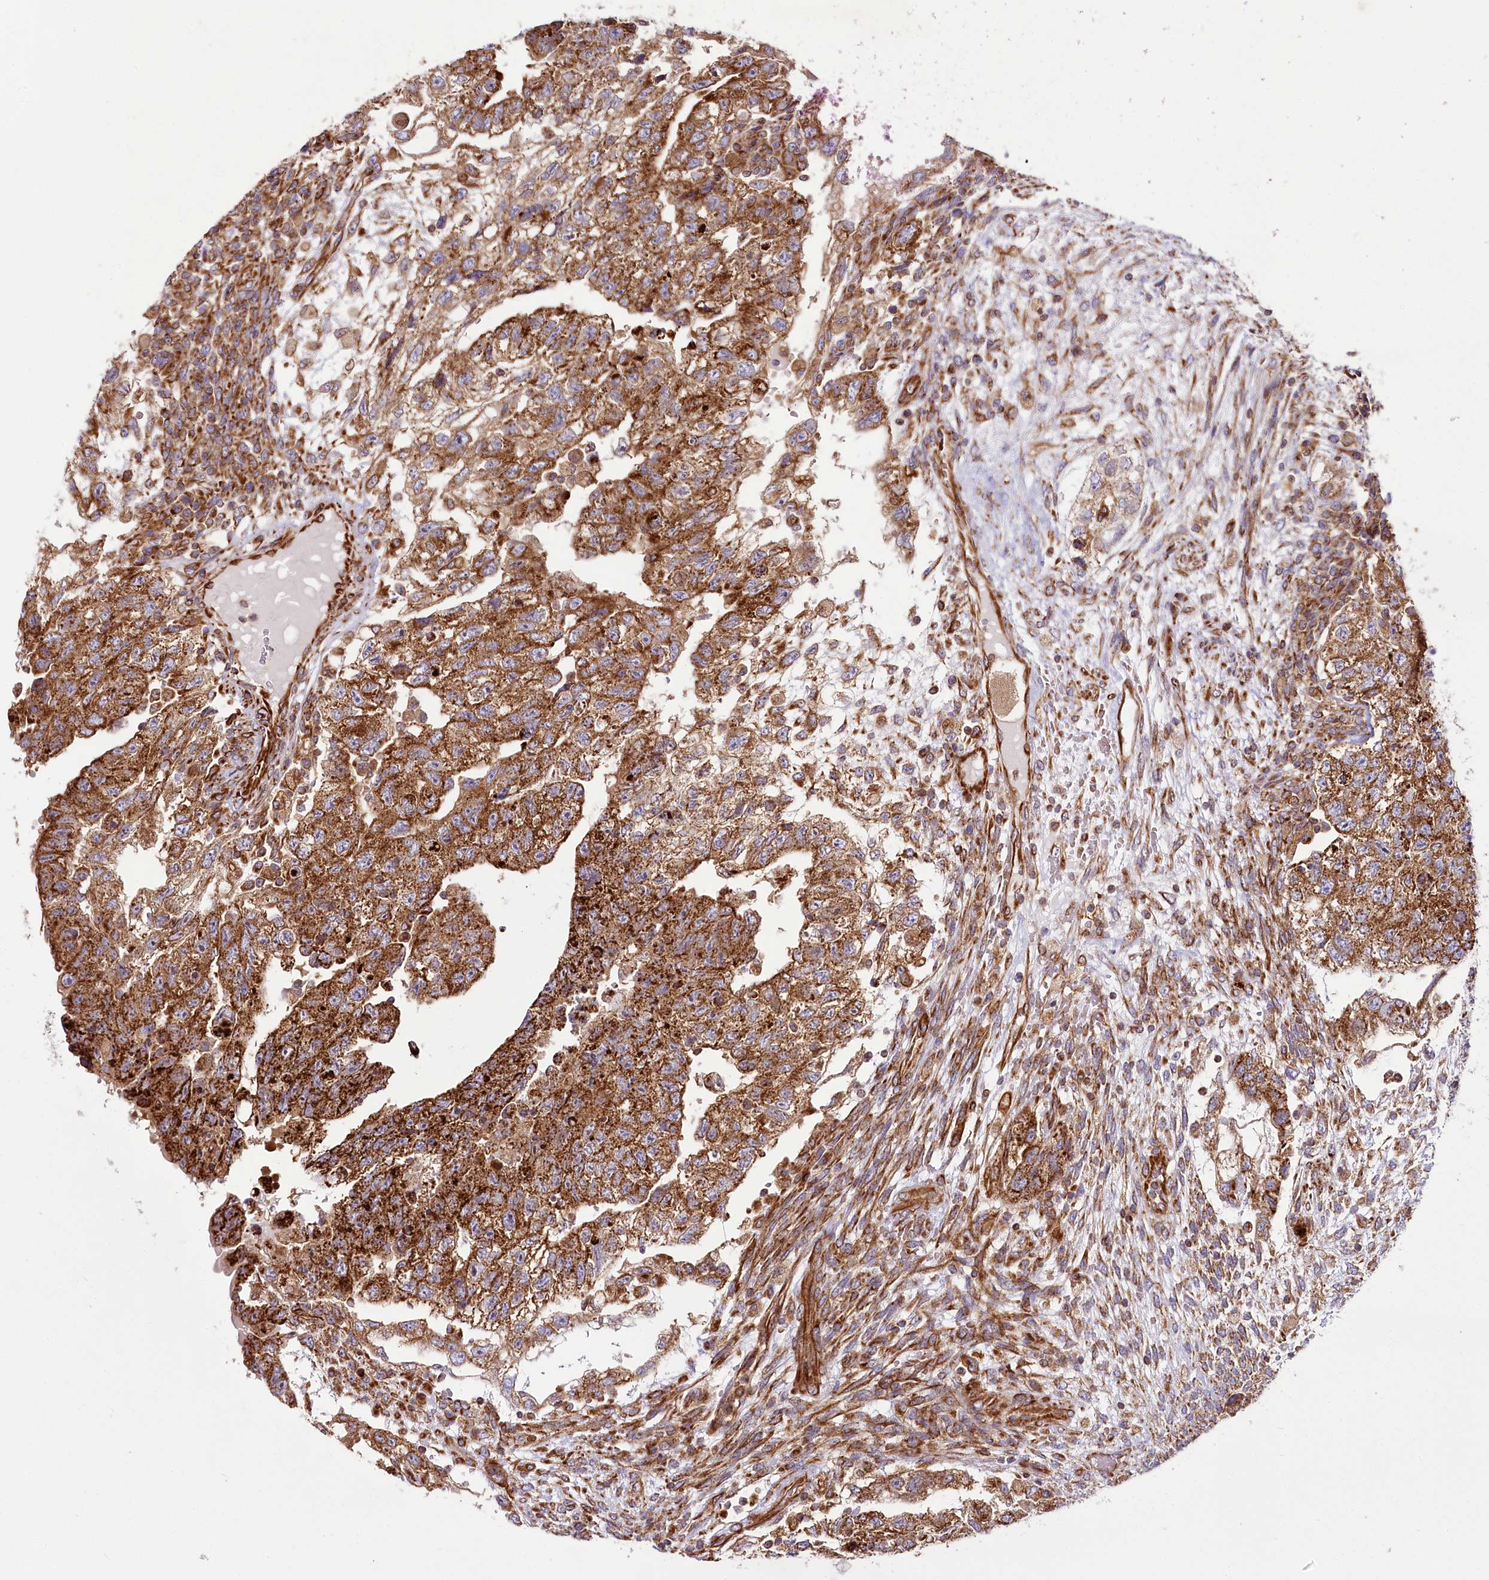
{"staining": {"intensity": "strong", "quantity": ">75%", "location": "cytoplasmic/membranous"}, "tissue": "testis cancer", "cell_type": "Tumor cells", "image_type": "cancer", "snomed": [{"axis": "morphology", "description": "Carcinoma, Embryonal, NOS"}, {"axis": "topography", "description": "Testis"}], "caption": "This histopathology image displays immunohistochemistry (IHC) staining of human testis cancer, with high strong cytoplasmic/membranous expression in approximately >75% of tumor cells.", "gene": "THUMPD3", "patient": {"sex": "male", "age": 36}}